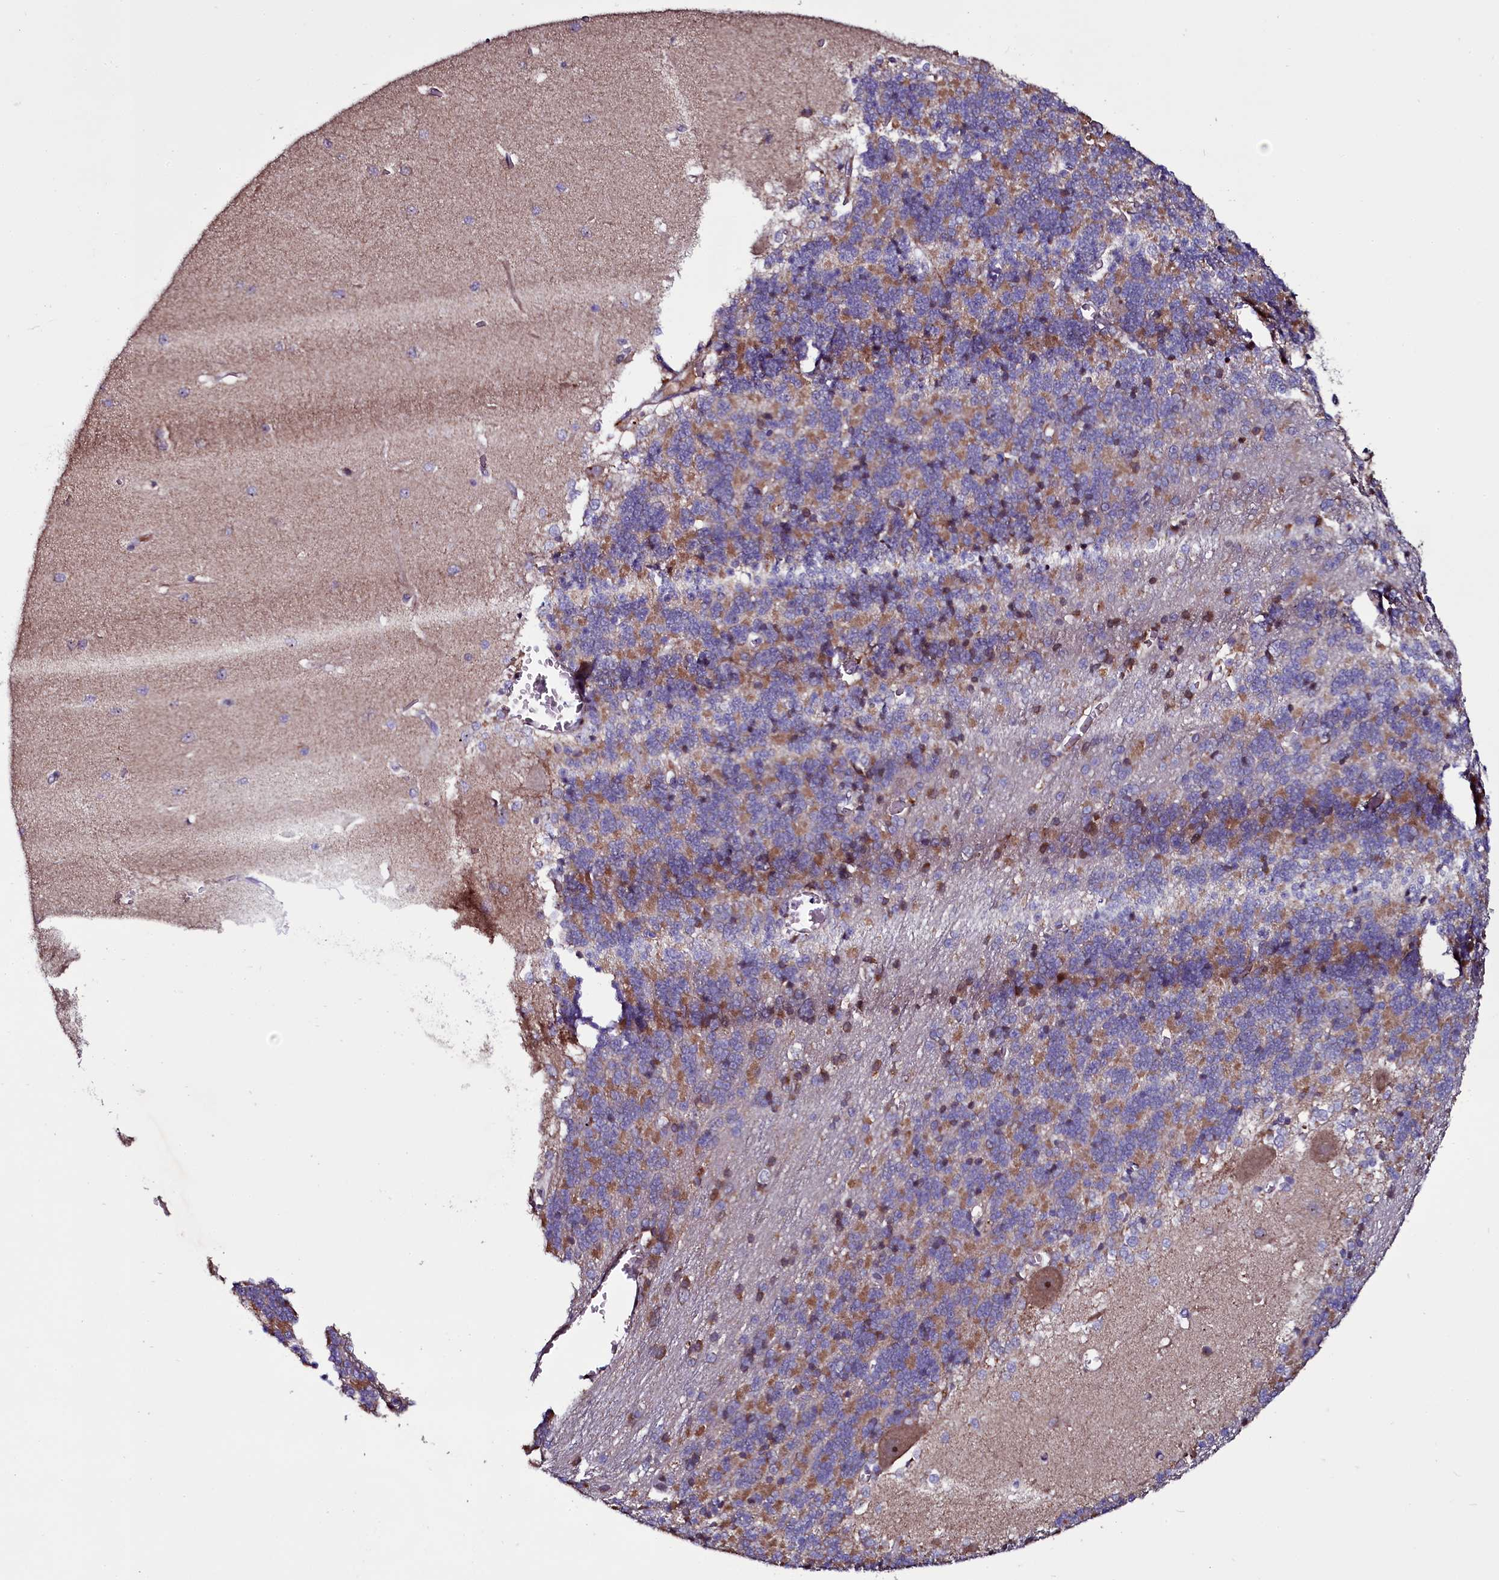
{"staining": {"intensity": "moderate", "quantity": "25%-75%", "location": "cytoplasmic/membranous"}, "tissue": "cerebellum", "cell_type": "Cells in granular layer", "image_type": "normal", "snomed": [{"axis": "morphology", "description": "Normal tissue, NOS"}, {"axis": "topography", "description": "Cerebellum"}], "caption": "A histopathology image of cerebellum stained for a protein exhibits moderate cytoplasmic/membranous brown staining in cells in granular layer. The staining was performed using DAB (3,3'-diaminobenzidine), with brown indicating positive protein expression. Nuclei are stained blue with hematoxylin.", "gene": "NAA80", "patient": {"sex": "male", "age": 37}}